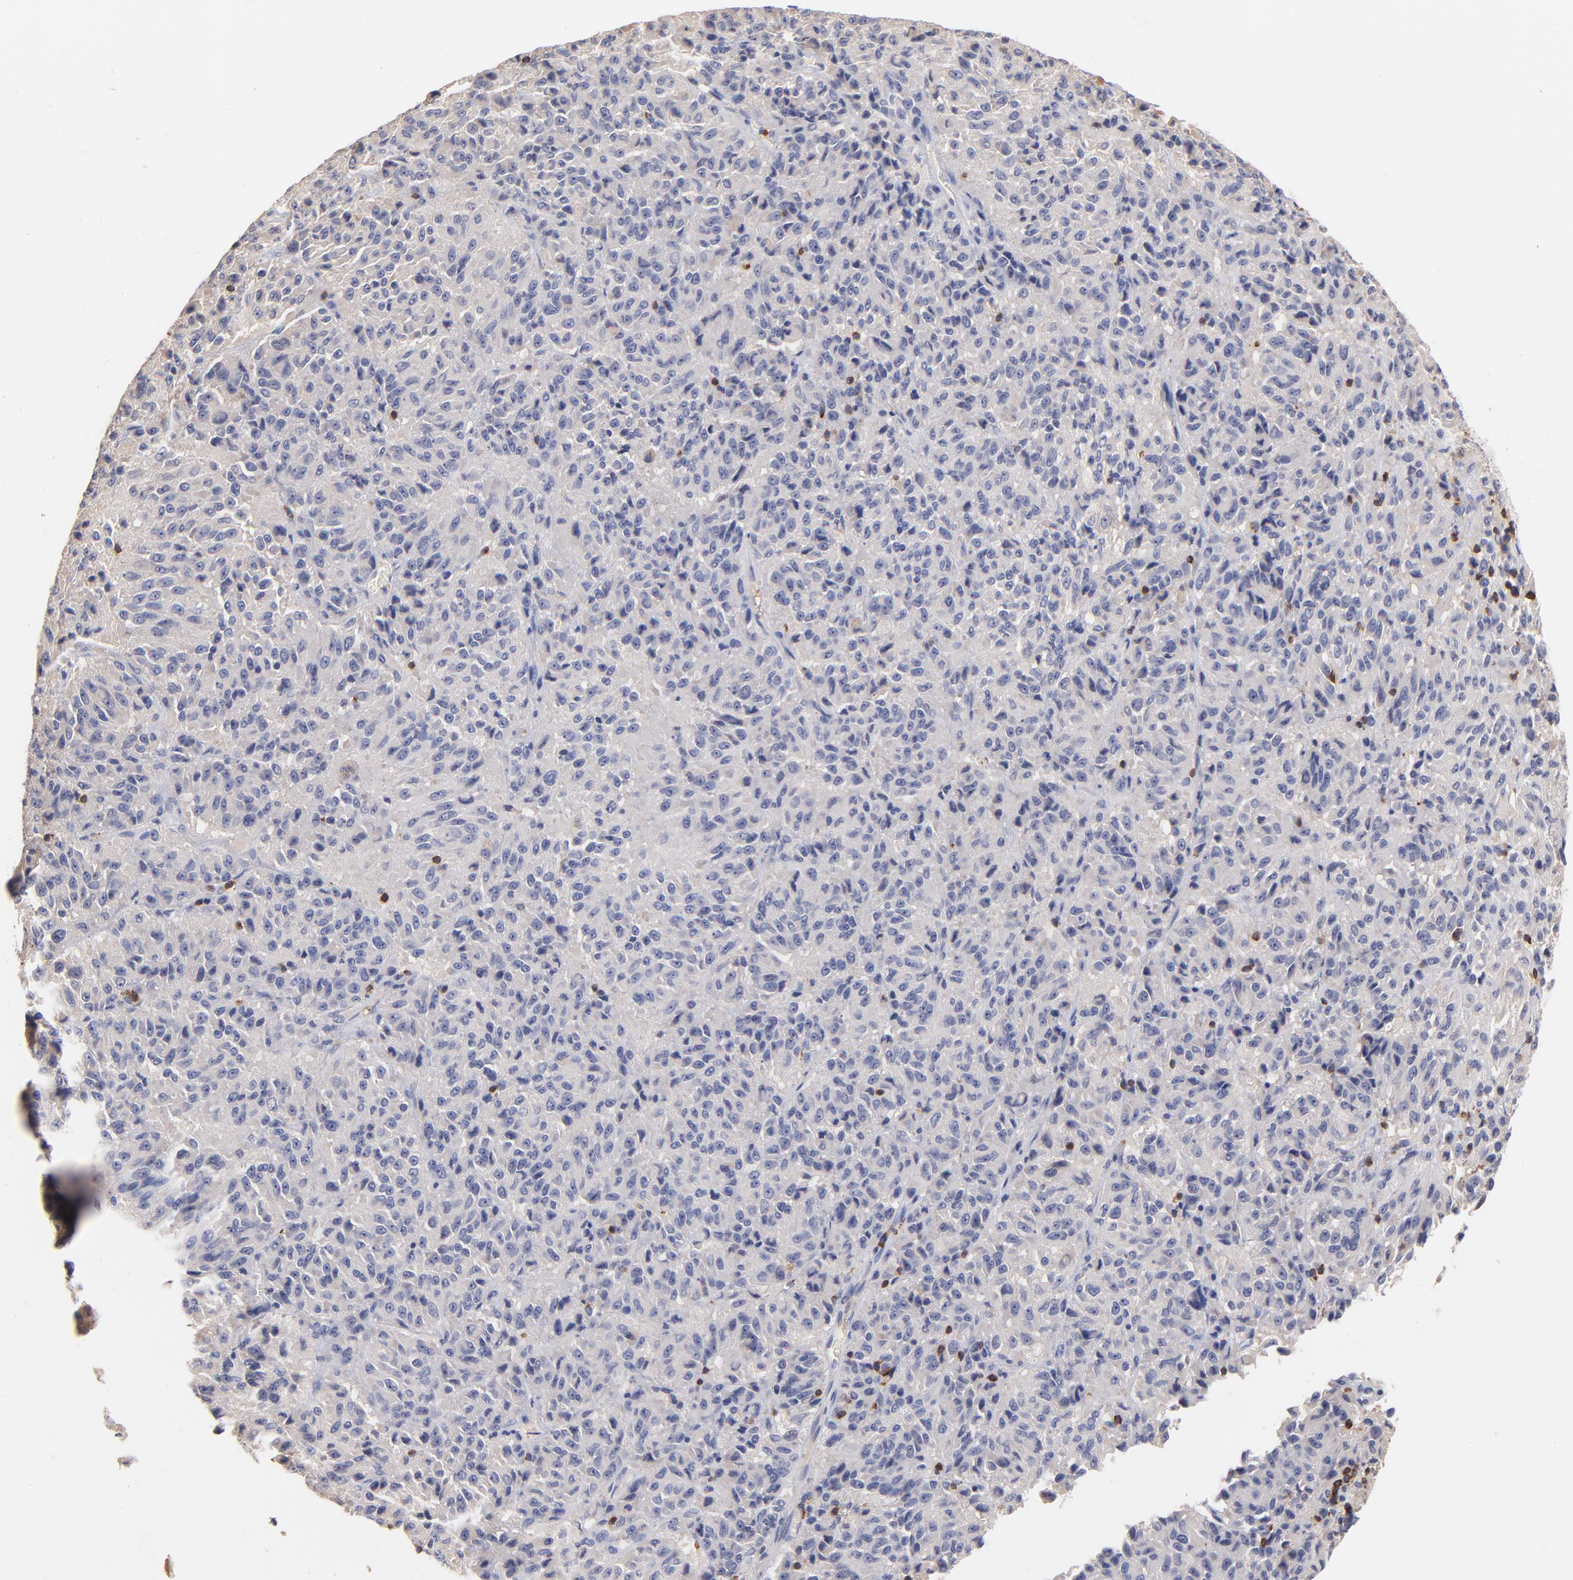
{"staining": {"intensity": "negative", "quantity": "none", "location": "none"}, "tissue": "melanoma", "cell_type": "Tumor cells", "image_type": "cancer", "snomed": [{"axis": "morphology", "description": "Malignant melanoma, Metastatic site"}, {"axis": "topography", "description": "Lung"}], "caption": "The image demonstrates no staining of tumor cells in malignant melanoma (metastatic site).", "gene": "KREMEN2", "patient": {"sex": "male", "age": 64}}